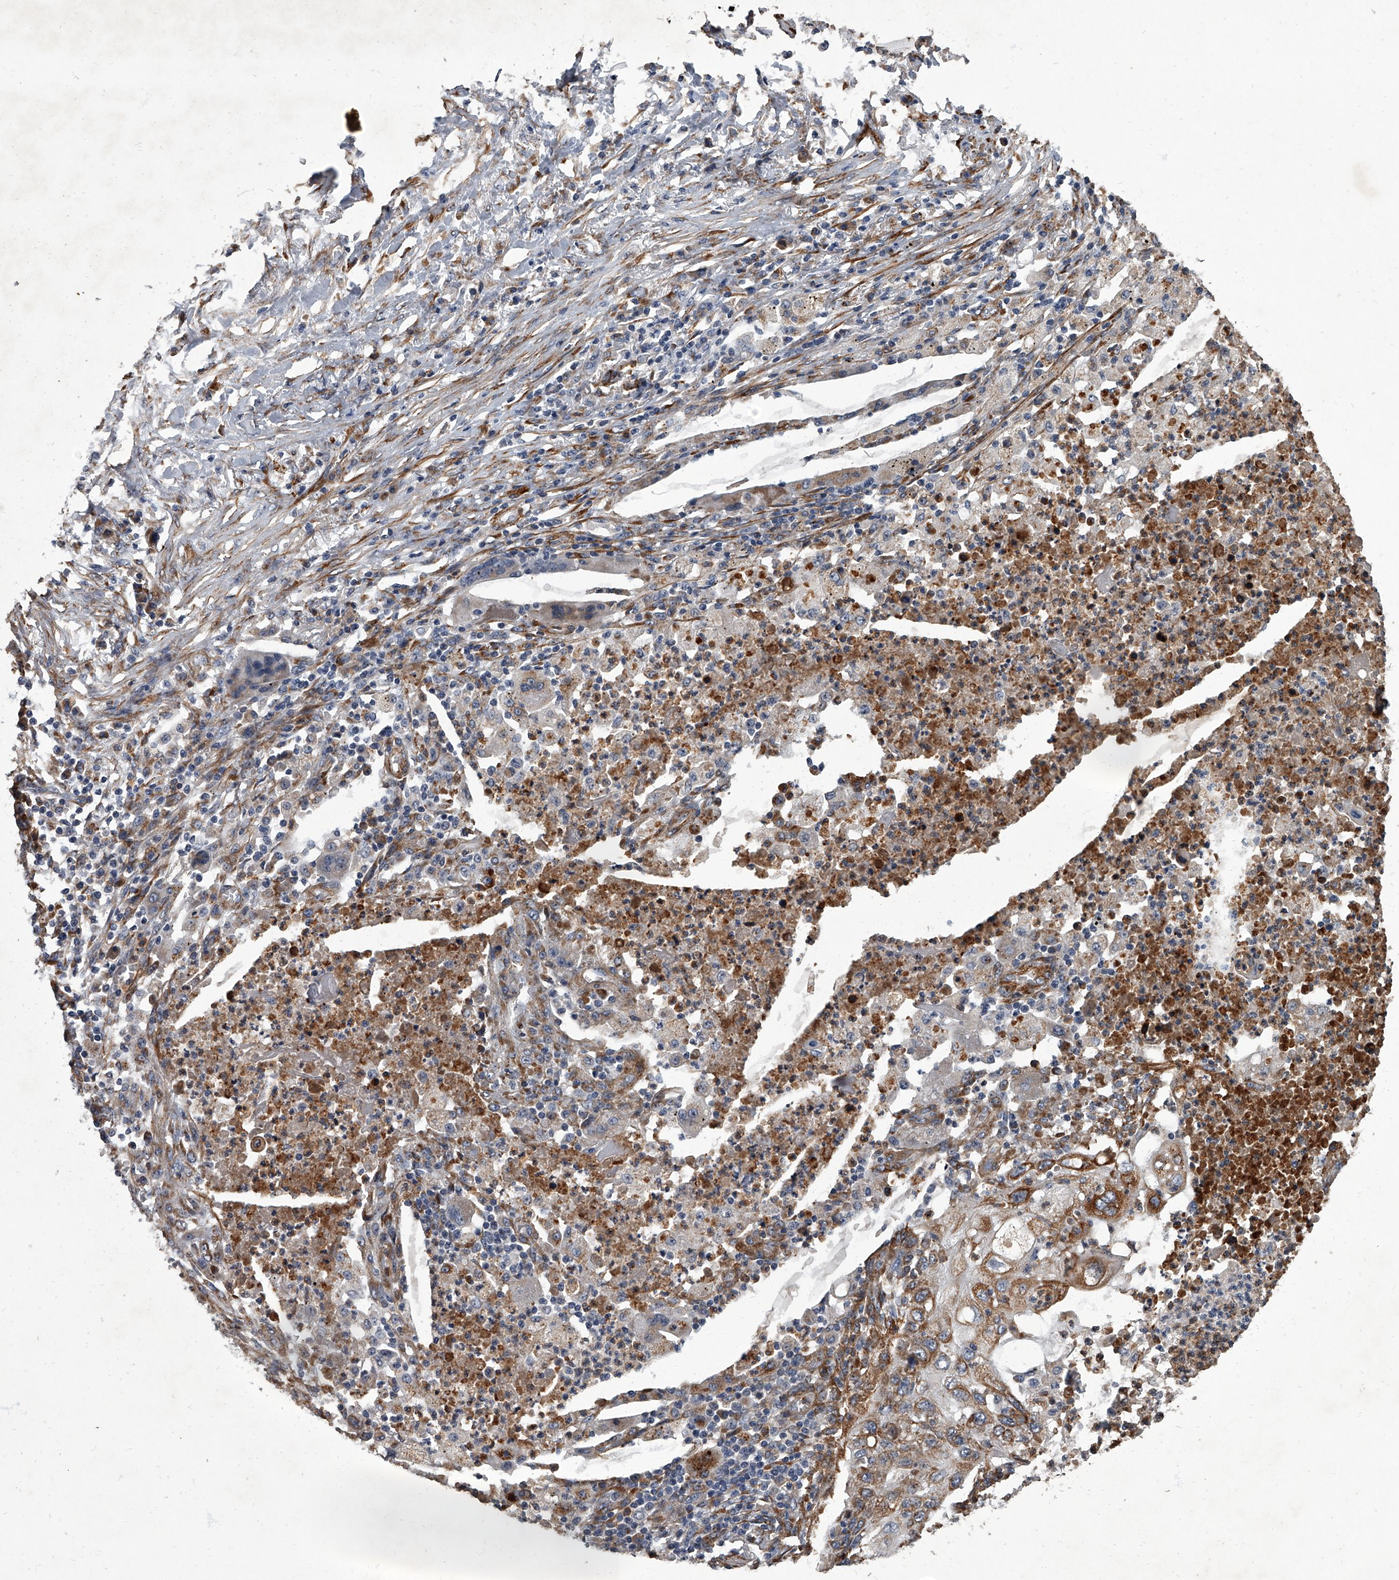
{"staining": {"intensity": "moderate", "quantity": "25%-75%", "location": "cytoplasmic/membranous"}, "tissue": "lung cancer", "cell_type": "Tumor cells", "image_type": "cancer", "snomed": [{"axis": "morphology", "description": "Squamous cell carcinoma, NOS"}, {"axis": "topography", "description": "Lung"}], "caption": "Immunohistochemical staining of squamous cell carcinoma (lung) reveals moderate cytoplasmic/membranous protein staining in about 25%-75% of tumor cells.", "gene": "SIRT4", "patient": {"sex": "female", "age": 63}}